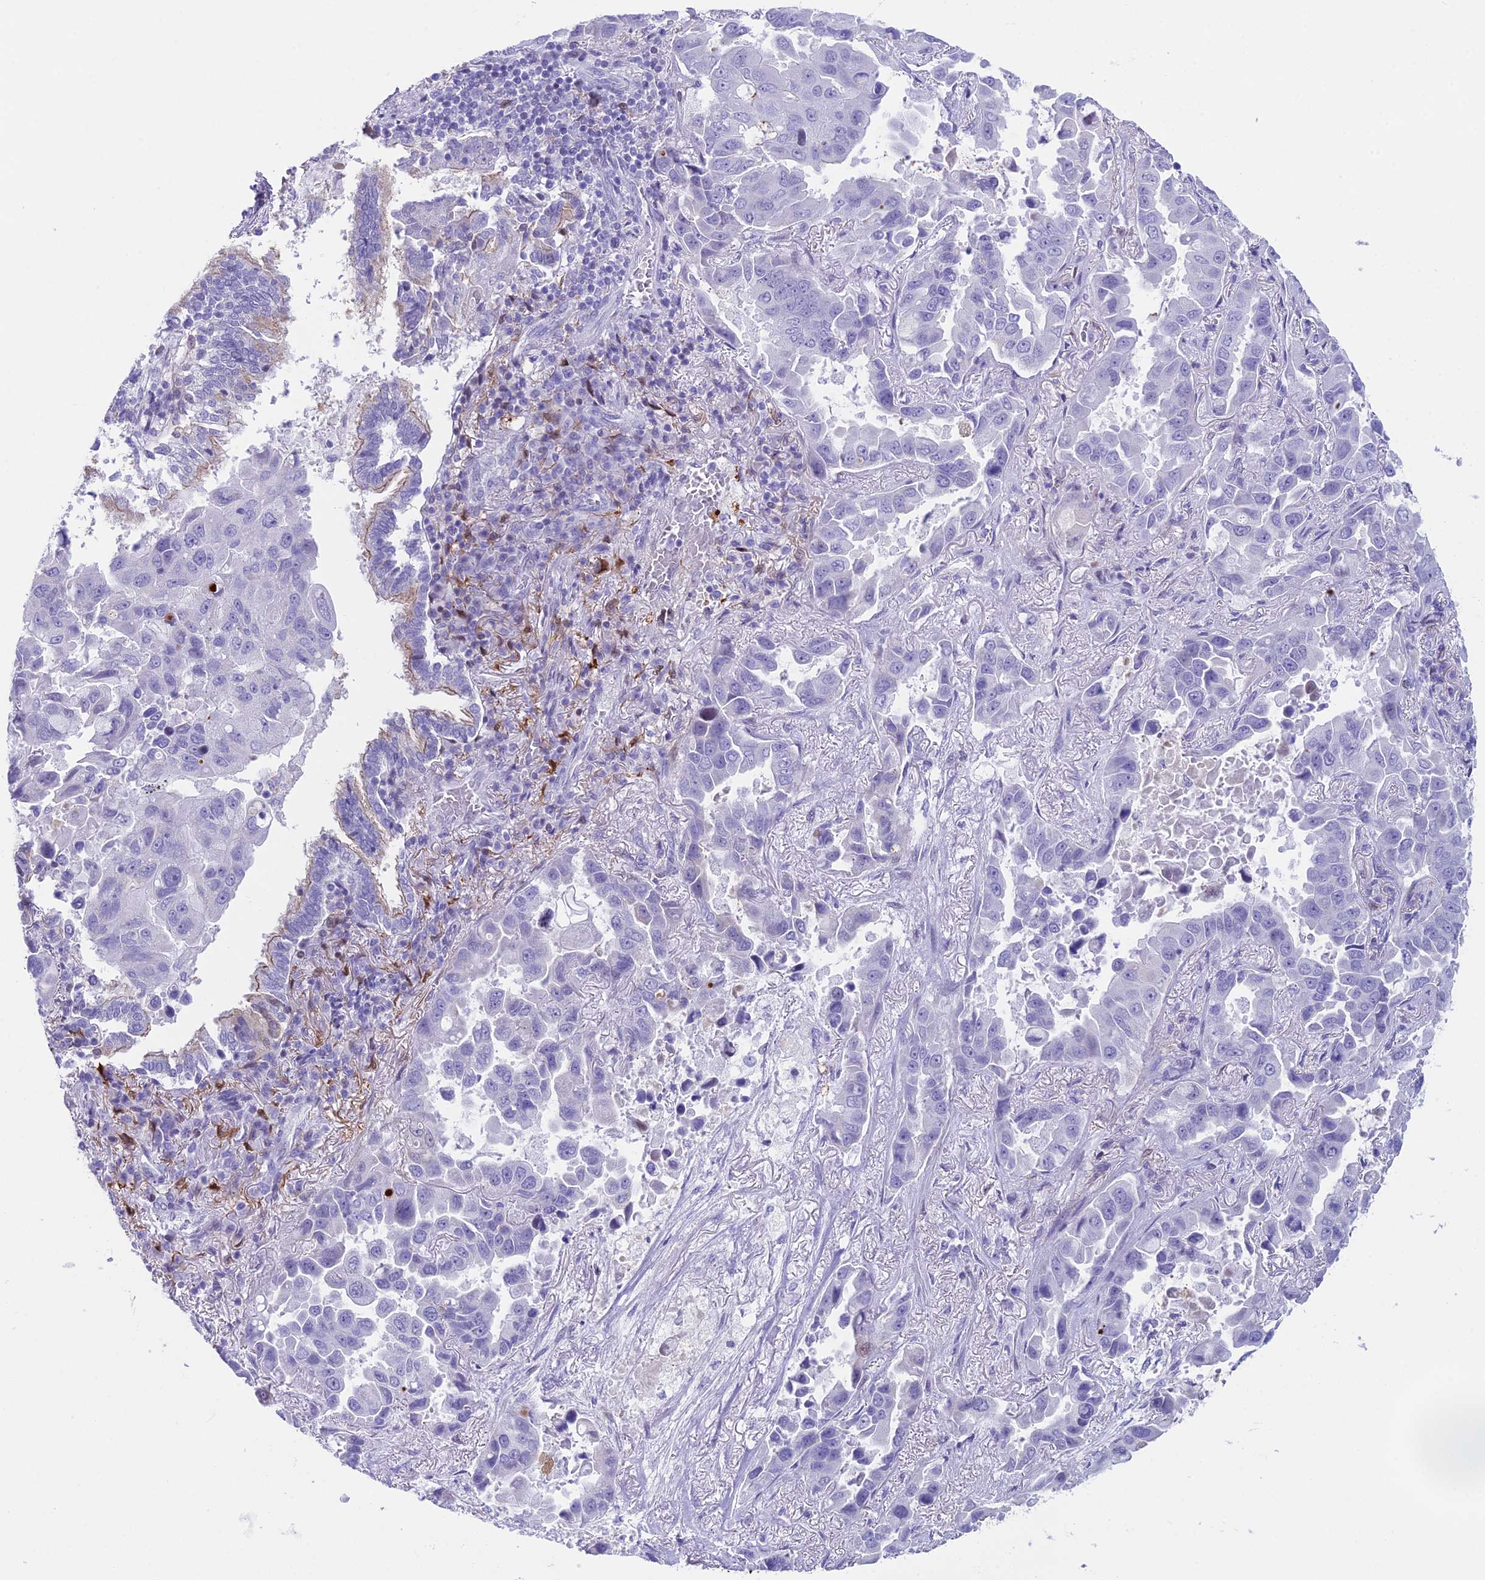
{"staining": {"intensity": "negative", "quantity": "none", "location": "none"}, "tissue": "lung cancer", "cell_type": "Tumor cells", "image_type": "cancer", "snomed": [{"axis": "morphology", "description": "Adenocarcinoma, NOS"}, {"axis": "topography", "description": "Lung"}], "caption": "High power microscopy photomicrograph of an IHC micrograph of adenocarcinoma (lung), revealing no significant positivity in tumor cells.", "gene": "CC2D2A", "patient": {"sex": "male", "age": 64}}